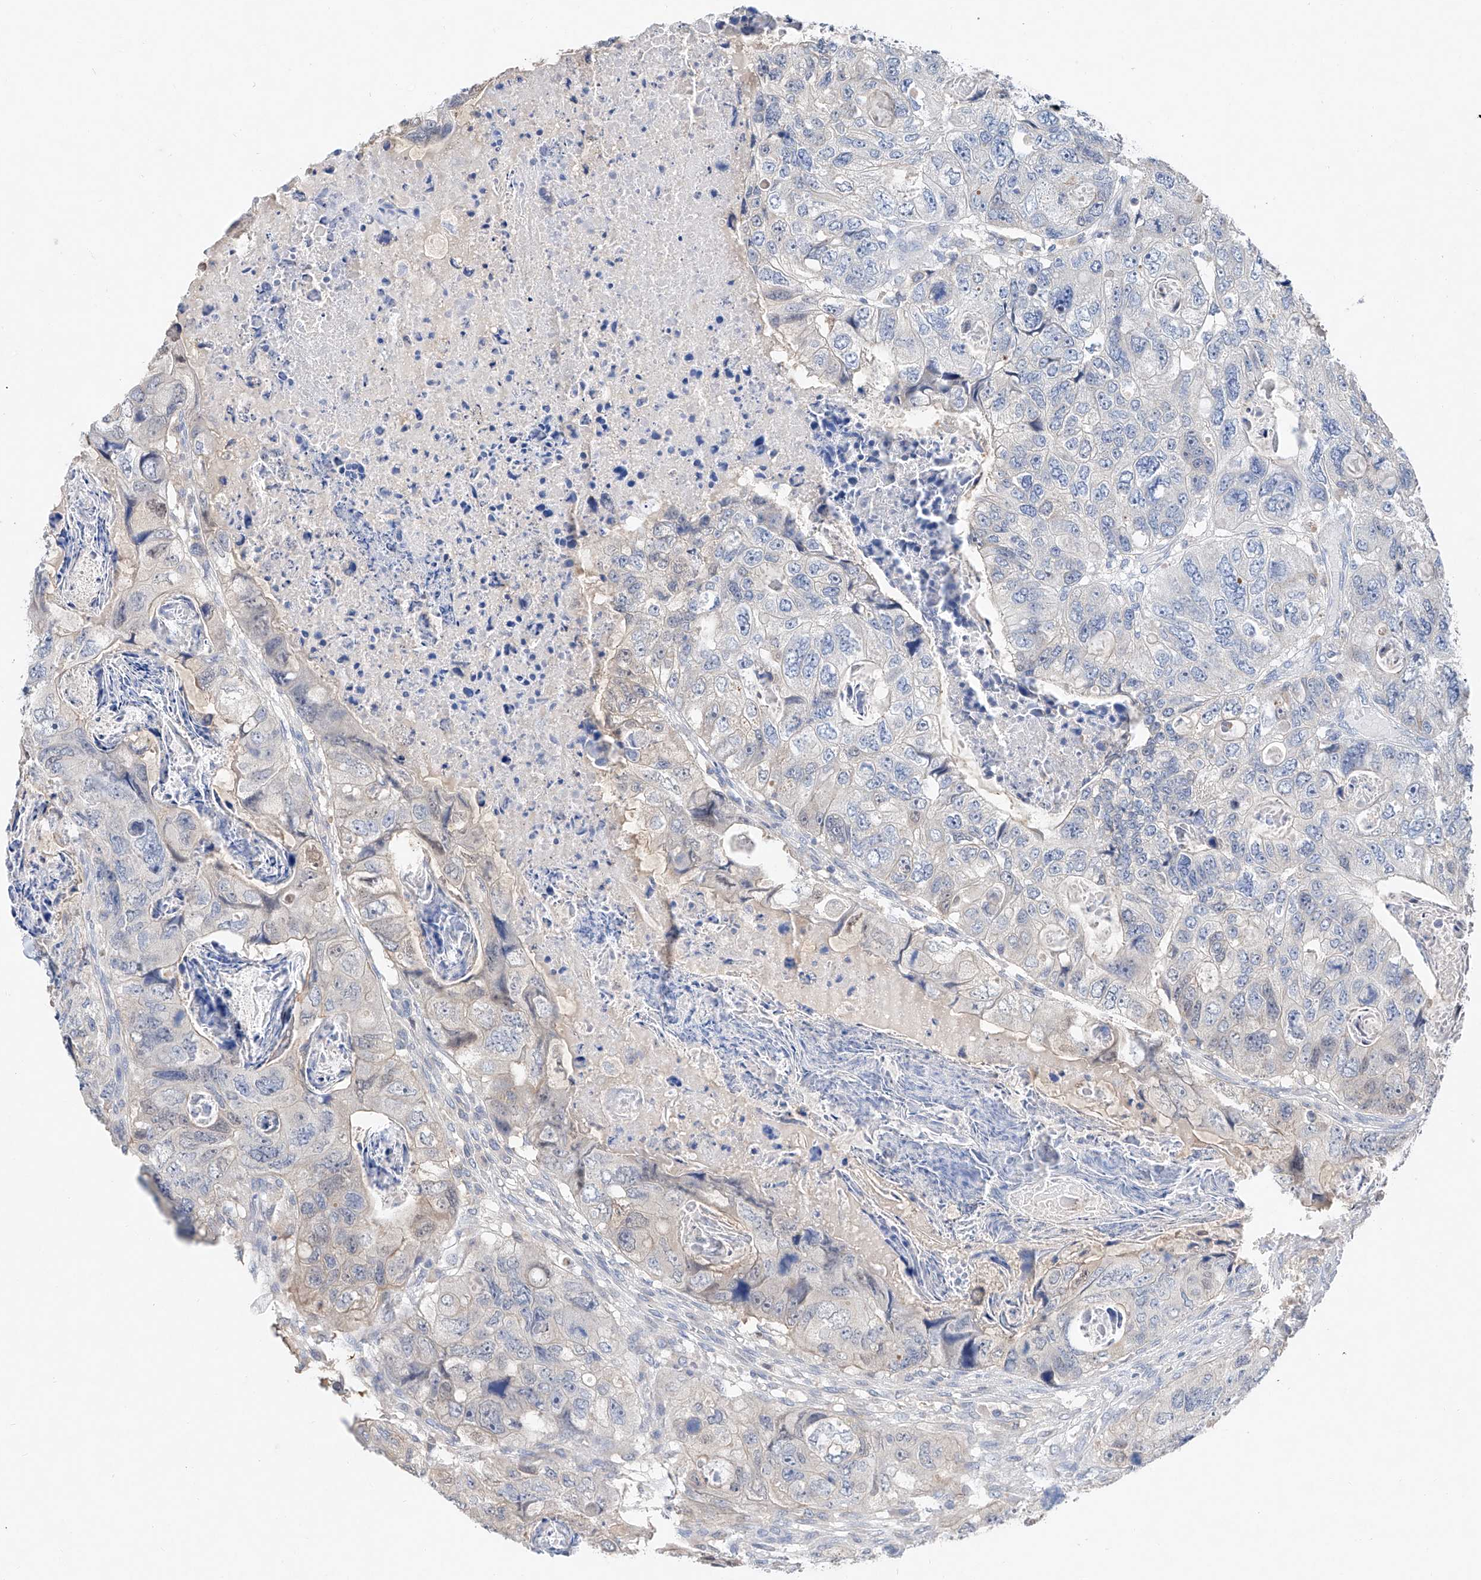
{"staining": {"intensity": "negative", "quantity": "none", "location": "none"}, "tissue": "colorectal cancer", "cell_type": "Tumor cells", "image_type": "cancer", "snomed": [{"axis": "morphology", "description": "Adenocarcinoma, NOS"}, {"axis": "topography", "description": "Rectum"}], "caption": "This is a histopathology image of immunohistochemistry staining of colorectal adenocarcinoma, which shows no expression in tumor cells. Nuclei are stained in blue.", "gene": "FUCA2", "patient": {"sex": "male", "age": 59}}